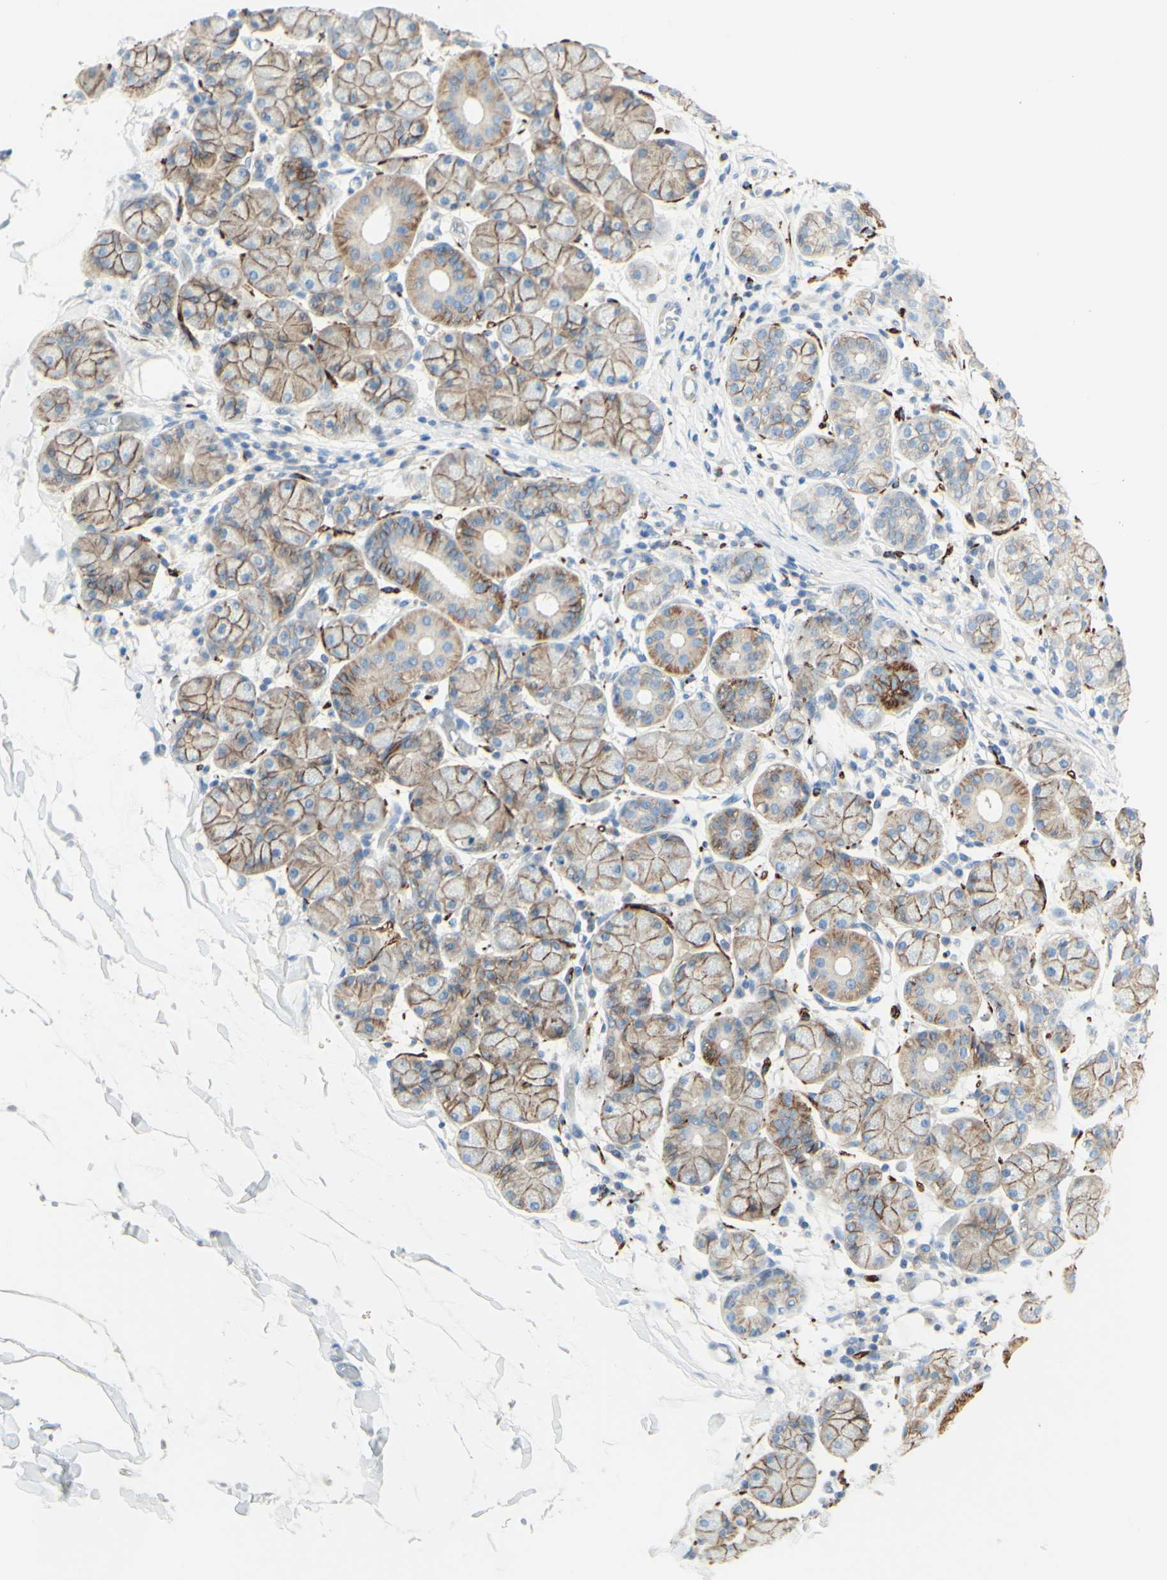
{"staining": {"intensity": "moderate", "quantity": ">75%", "location": "cytoplasmic/membranous"}, "tissue": "salivary gland", "cell_type": "Glandular cells", "image_type": "normal", "snomed": [{"axis": "morphology", "description": "Normal tissue, NOS"}, {"axis": "topography", "description": "Salivary gland"}], "caption": "Protein positivity by IHC exhibits moderate cytoplasmic/membranous staining in about >75% of glandular cells in unremarkable salivary gland. (Stains: DAB (3,3'-diaminobenzidine) in brown, nuclei in blue, Microscopy: brightfield microscopy at high magnification).", "gene": "ALCAM", "patient": {"sex": "female", "age": 24}}